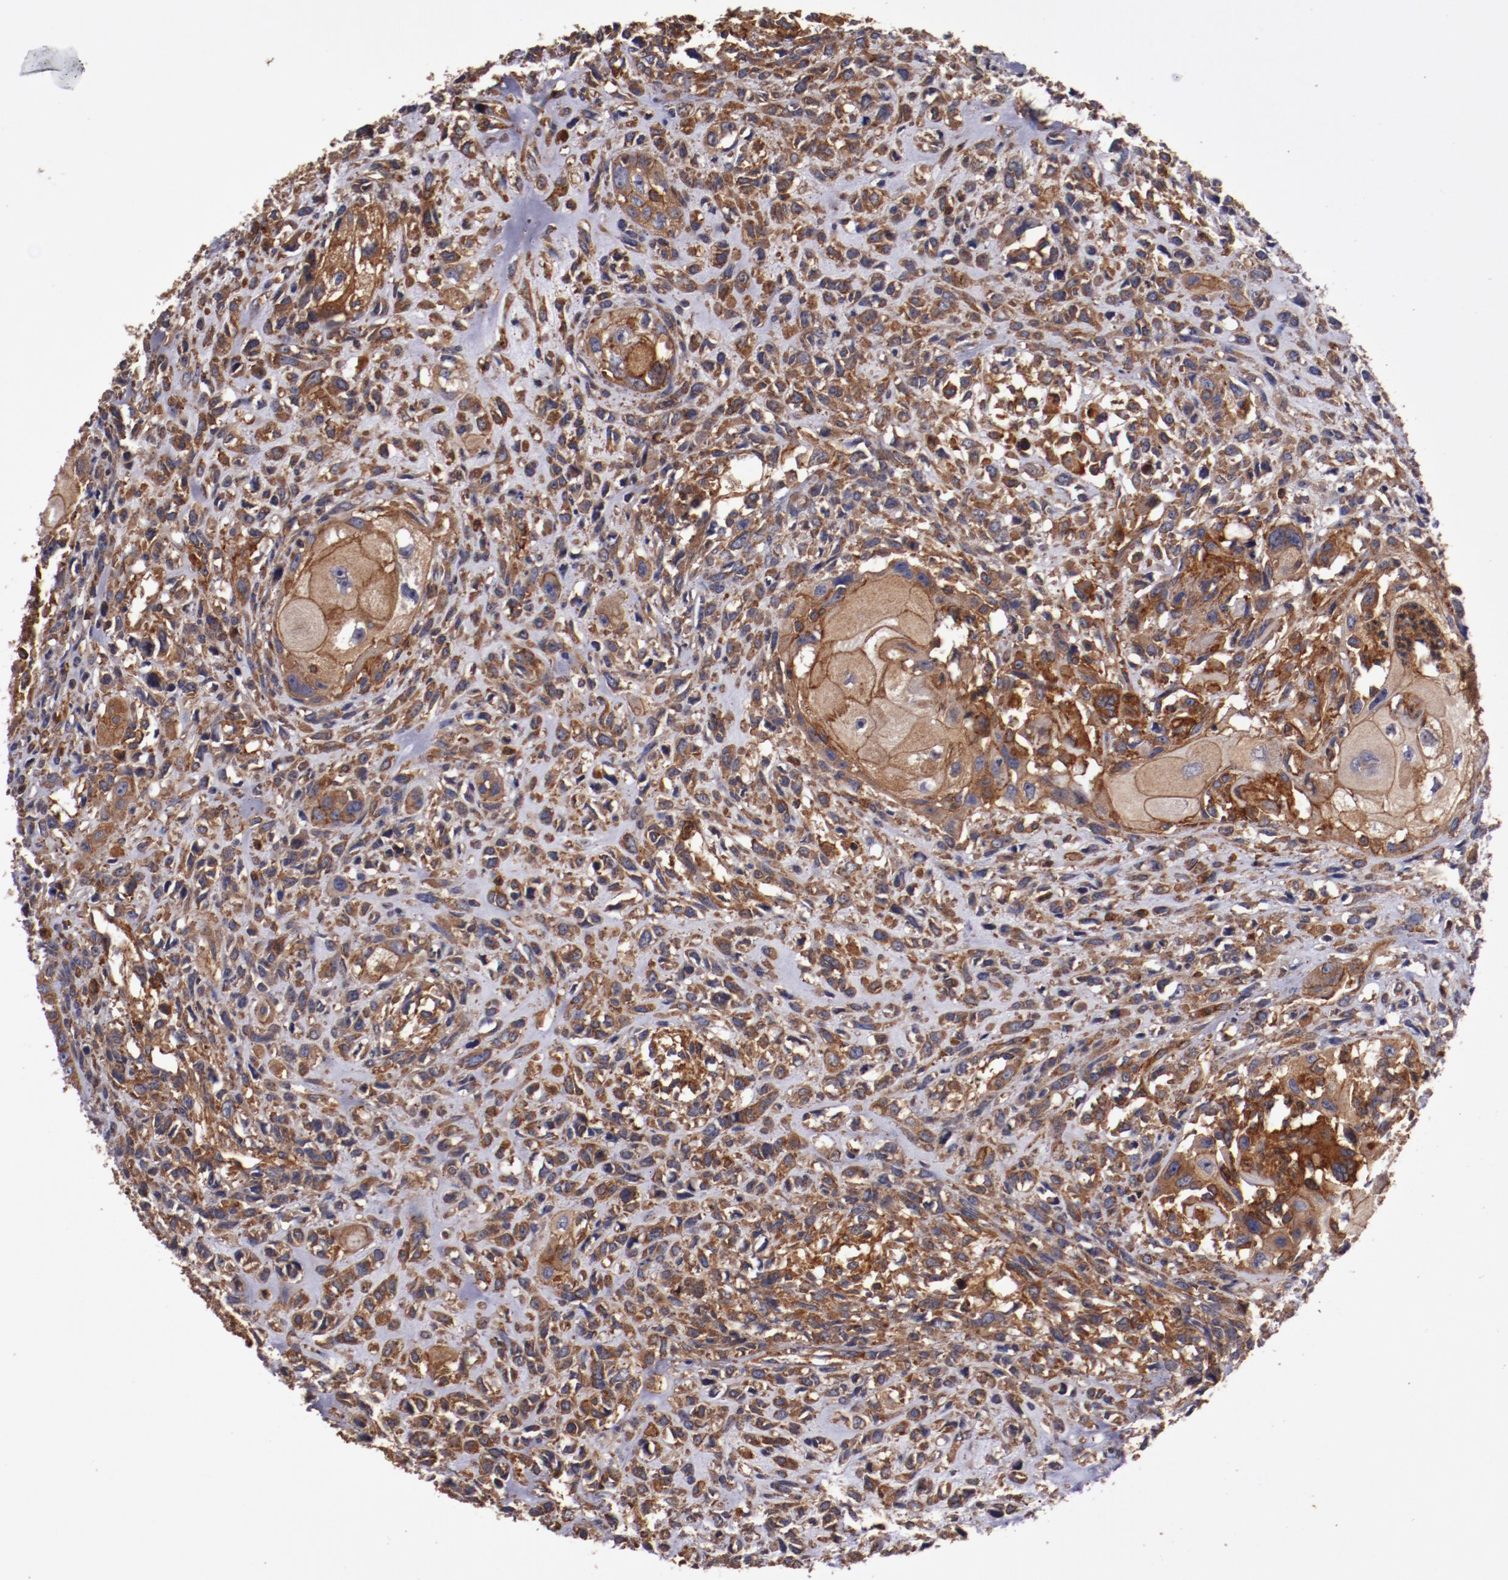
{"staining": {"intensity": "strong", "quantity": ">75%", "location": "cytoplasmic/membranous"}, "tissue": "head and neck cancer", "cell_type": "Tumor cells", "image_type": "cancer", "snomed": [{"axis": "morphology", "description": "Neoplasm, malignant, NOS"}, {"axis": "topography", "description": "Salivary gland"}, {"axis": "topography", "description": "Head-Neck"}], "caption": "A brown stain labels strong cytoplasmic/membranous positivity of a protein in human head and neck cancer tumor cells. The protein of interest is stained brown, and the nuclei are stained in blue (DAB IHC with brightfield microscopy, high magnification).", "gene": "TMOD3", "patient": {"sex": "male", "age": 43}}